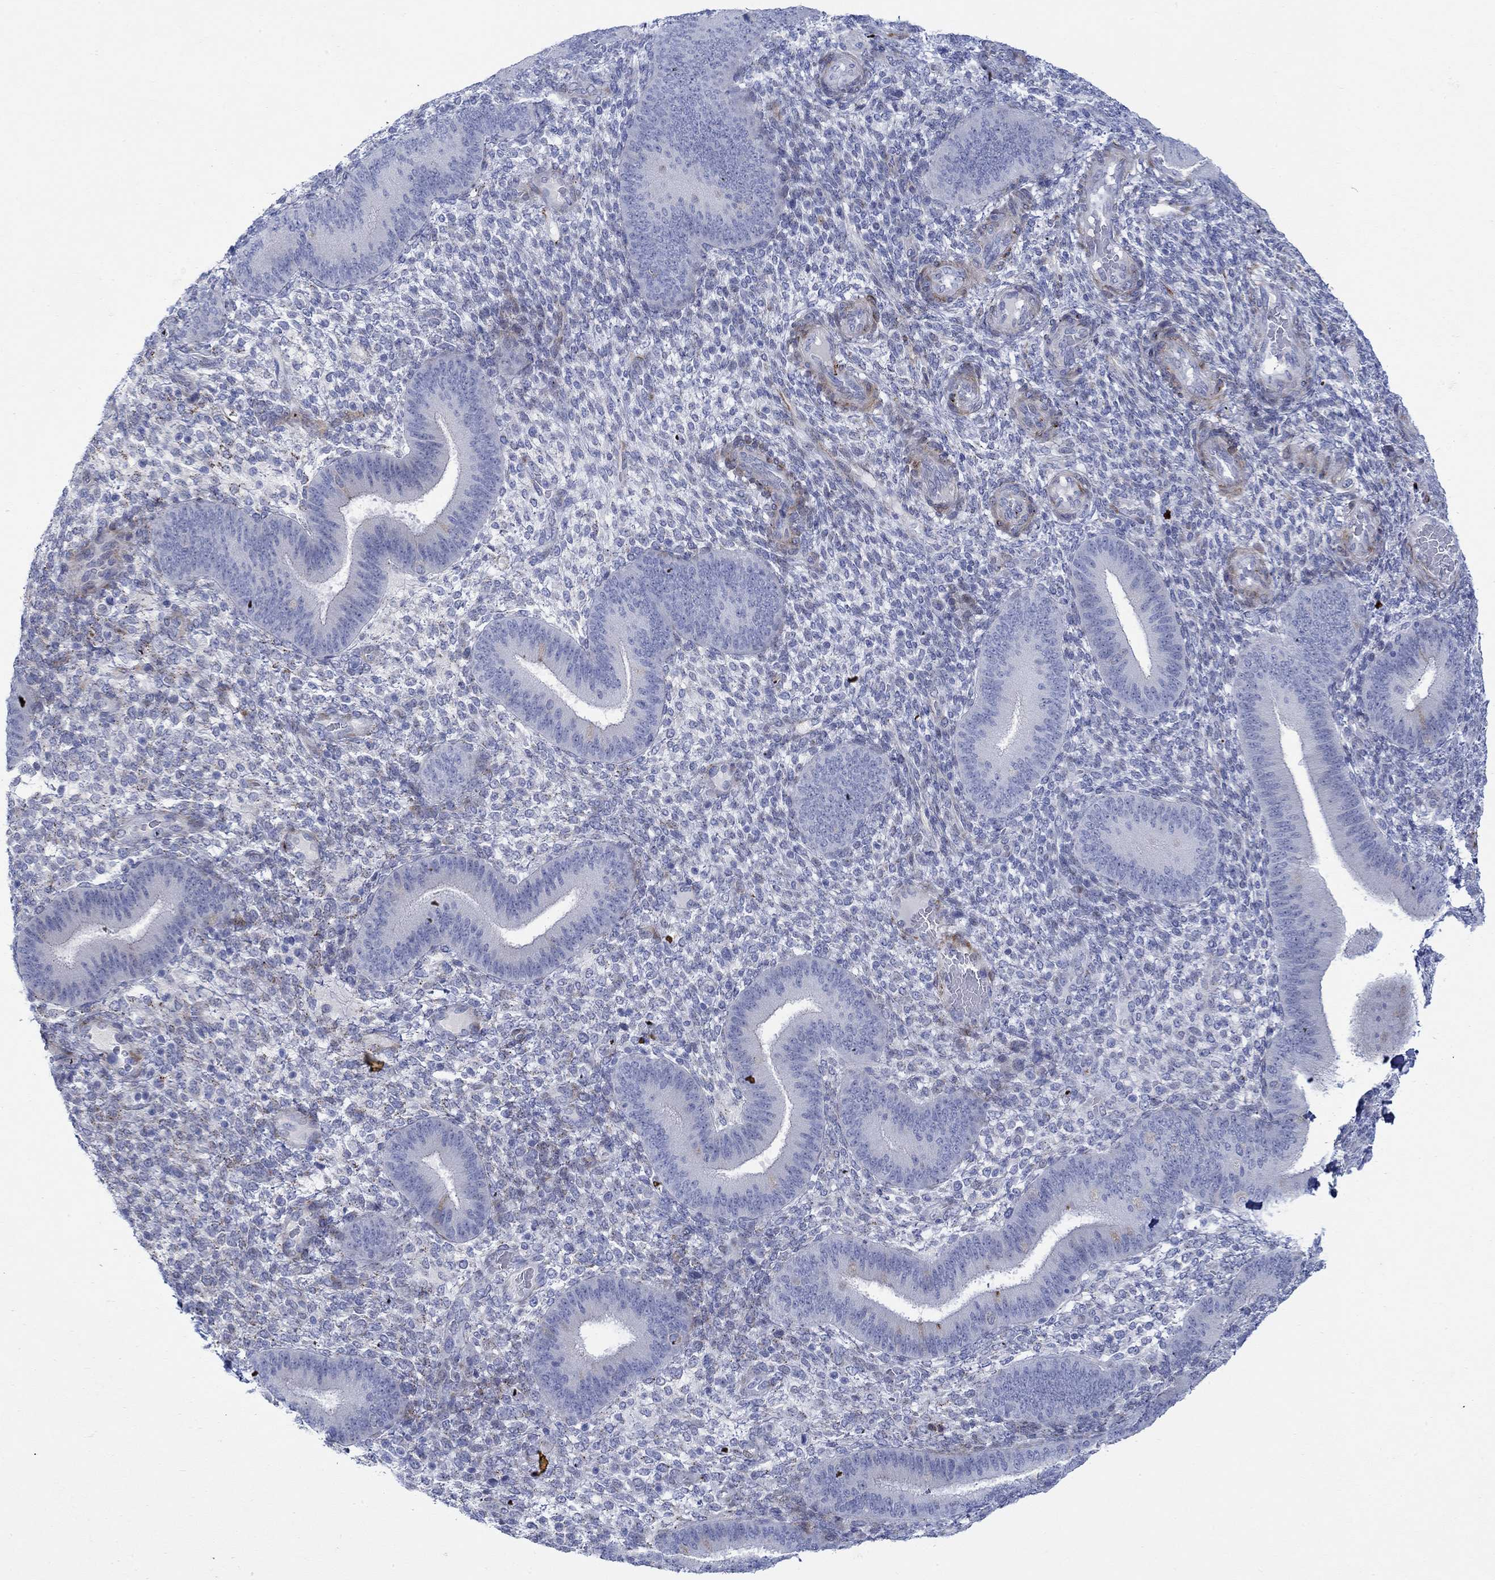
{"staining": {"intensity": "negative", "quantity": "none", "location": "none"}, "tissue": "endometrium", "cell_type": "Cells in endometrial stroma", "image_type": "normal", "snomed": [{"axis": "morphology", "description": "Normal tissue, NOS"}, {"axis": "topography", "description": "Endometrium"}], "caption": "This is an IHC photomicrograph of unremarkable human endometrium. There is no staining in cells in endometrial stroma.", "gene": "KSR2", "patient": {"sex": "female", "age": 39}}